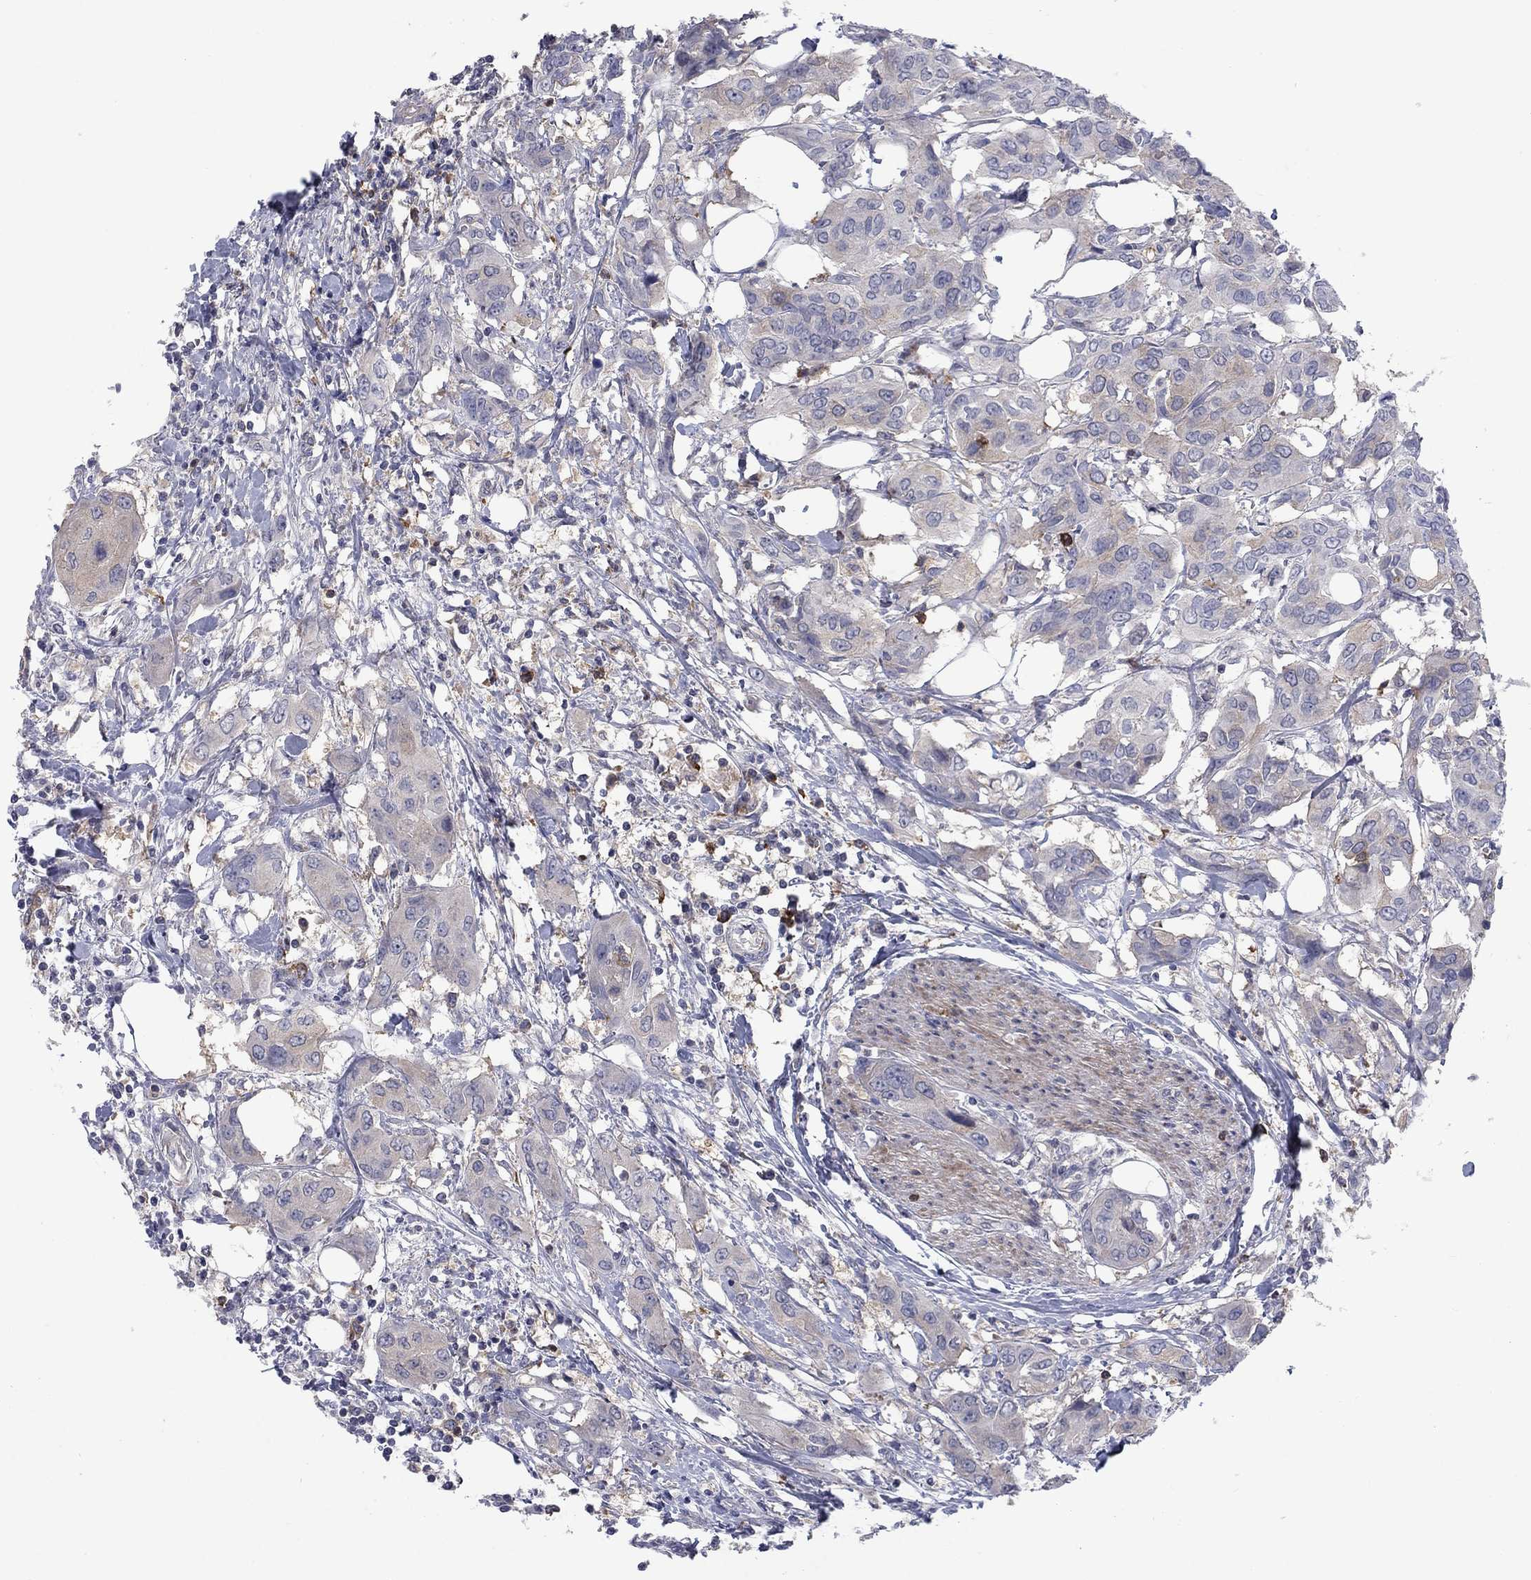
{"staining": {"intensity": "weak", "quantity": "<25%", "location": "cytoplasmic/membranous"}, "tissue": "urothelial cancer", "cell_type": "Tumor cells", "image_type": "cancer", "snomed": [{"axis": "morphology", "description": "Urothelial carcinoma, NOS"}, {"axis": "morphology", "description": "Urothelial carcinoma, High grade"}, {"axis": "topography", "description": "Urinary bladder"}], "caption": "This is a image of IHC staining of urothelial cancer, which shows no positivity in tumor cells. (DAB (3,3'-diaminobenzidine) immunohistochemistry, high magnification).", "gene": "KIF15", "patient": {"sex": "male", "age": 63}}